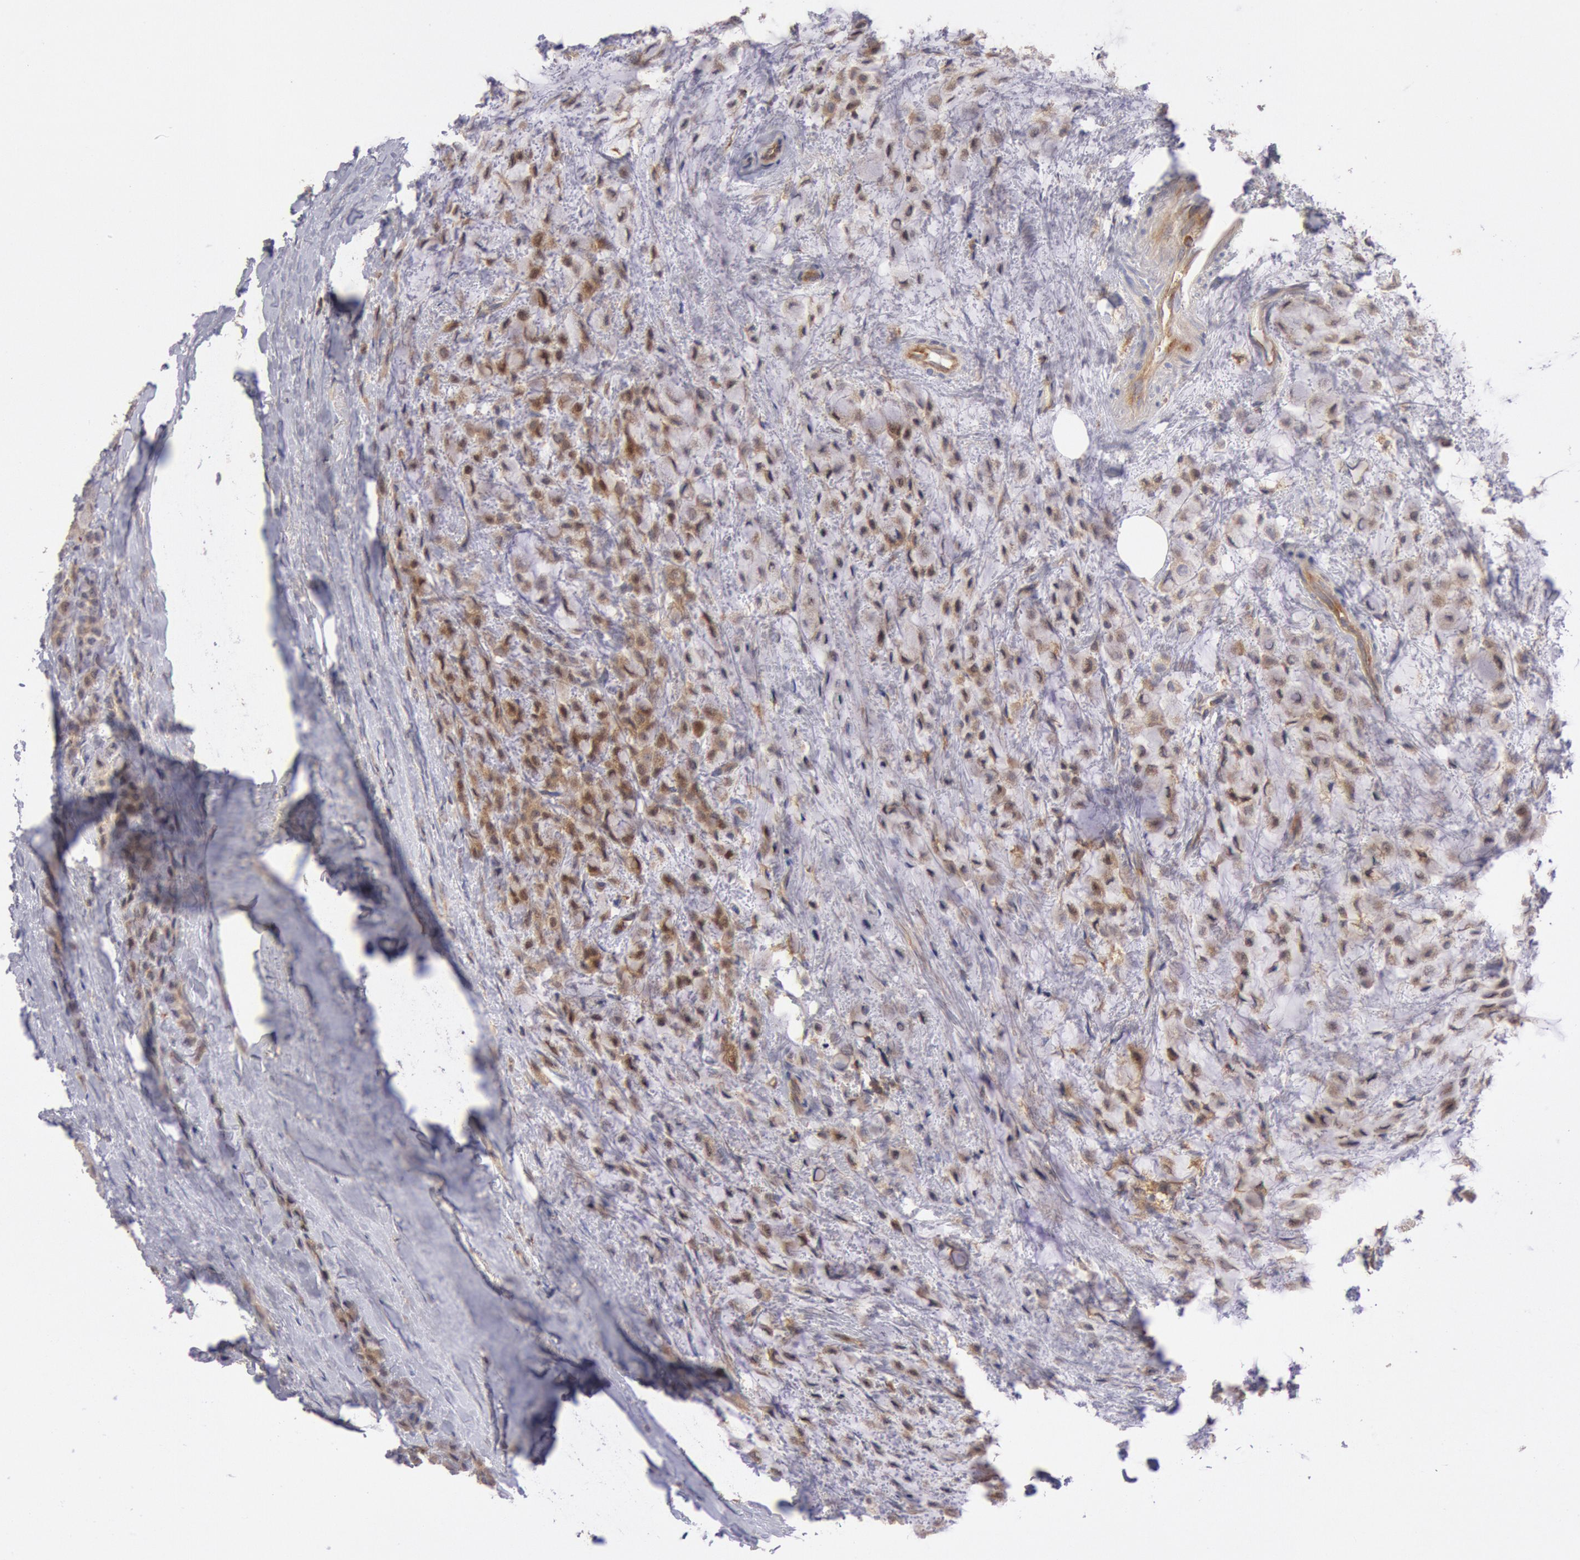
{"staining": {"intensity": "moderate", "quantity": ">75%", "location": "cytoplasmic/membranous,nuclear"}, "tissue": "breast cancer", "cell_type": "Tumor cells", "image_type": "cancer", "snomed": [{"axis": "morphology", "description": "Lobular carcinoma"}, {"axis": "topography", "description": "Breast"}], "caption": "Immunohistochemical staining of lobular carcinoma (breast) reveals medium levels of moderate cytoplasmic/membranous and nuclear protein expression in approximately >75% of tumor cells. (Stains: DAB in brown, nuclei in blue, Microscopy: brightfield microscopy at high magnification).", "gene": "PIK3R1", "patient": {"sex": "female", "age": 85}}